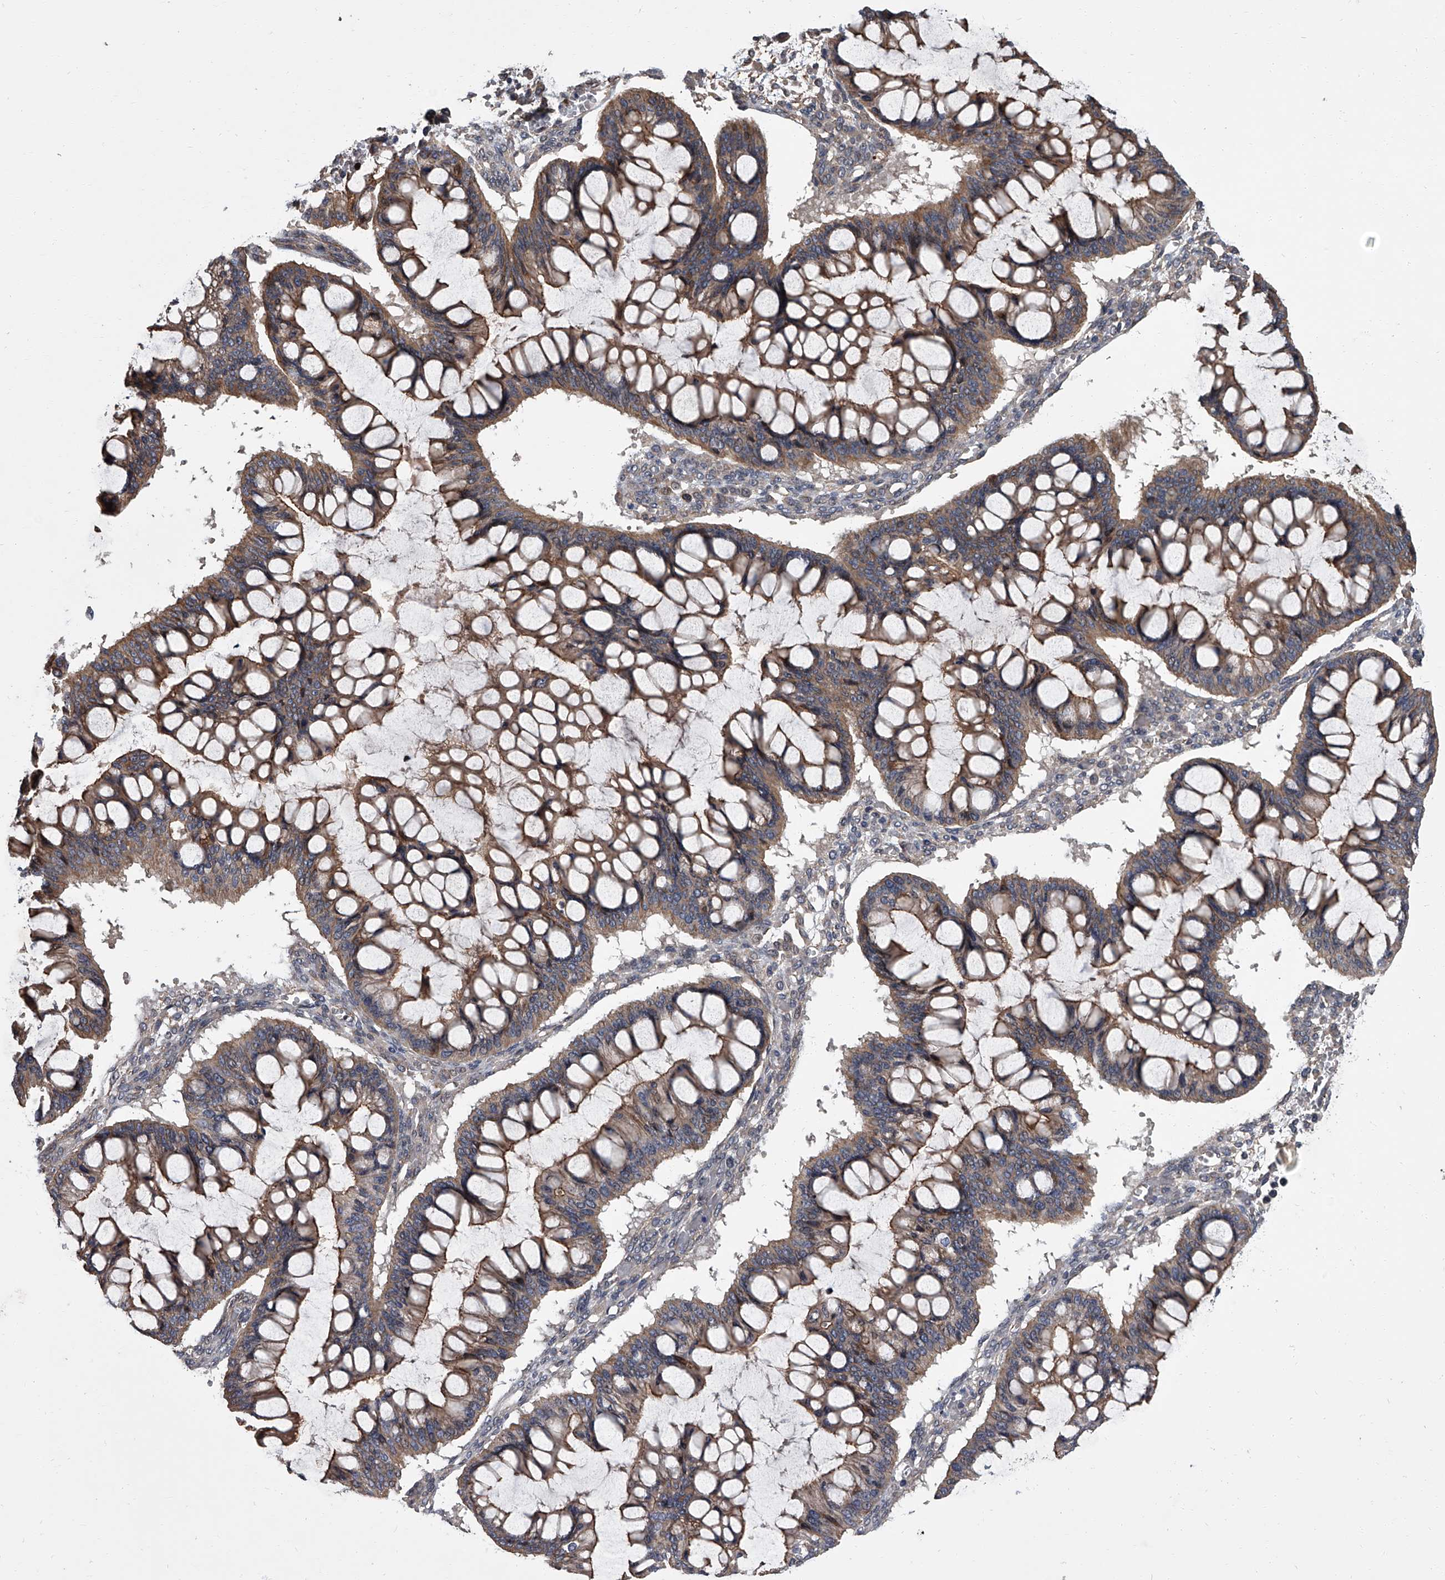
{"staining": {"intensity": "moderate", "quantity": ">75%", "location": "cytoplasmic/membranous"}, "tissue": "ovarian cancer", "cell_type": "Tumor cells", "image_type": "cancer", "snomed": [{"axis": "morphology", "description": "Cystadenocarcinoma, mucinous, NOS"}, {"axis": "topography", "description": "Ovary"}], "caption": "DAB immunohistochemical staining of human ovarian mucinous cystadenocarcinoma exhibits moderate cytoplasmic/membranous protein positivity in approximately >75% of tumor cells.", "gene": "SIRT4", "patient": {"sex": "female", "age": 73}}